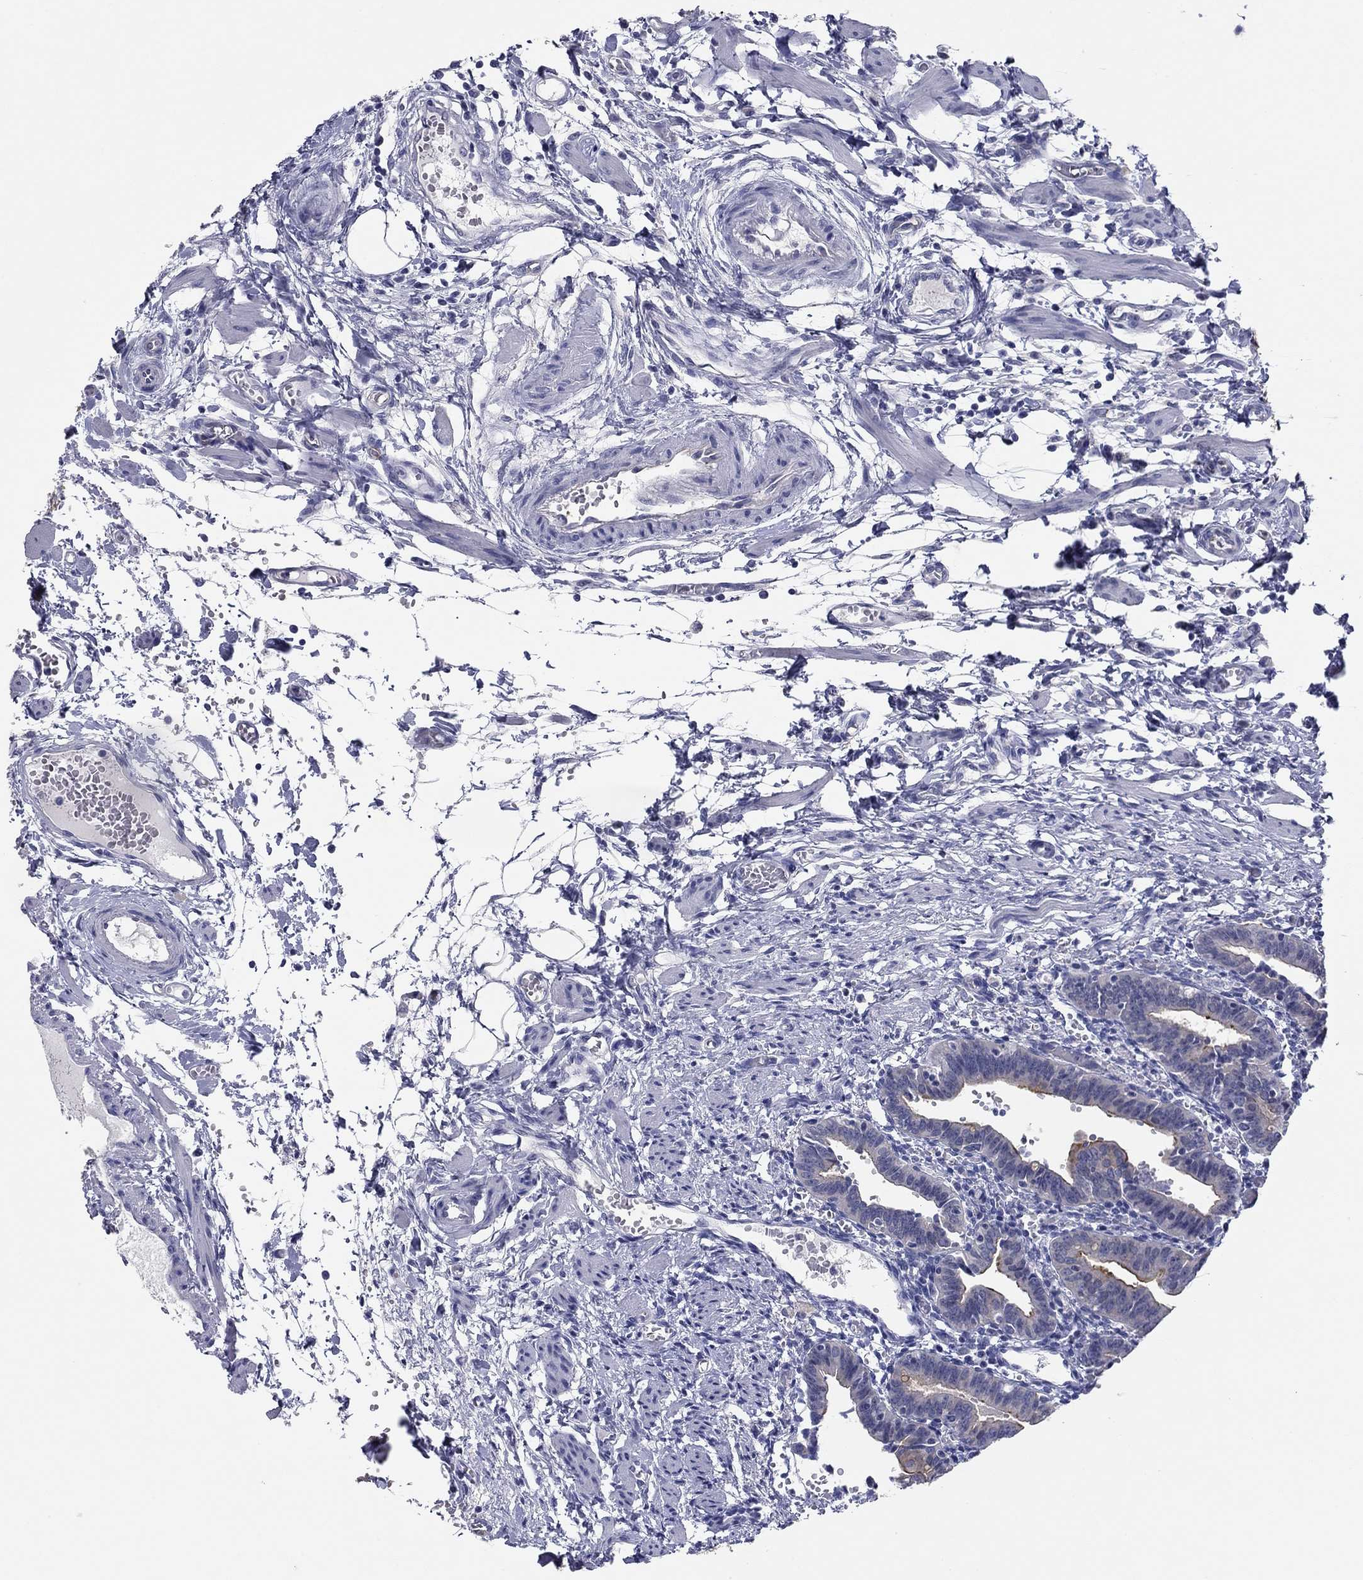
{"staining": {"intensity": "strong", "quantity": "<25%", "location": "cytoplasmic/membranous"}, "tissue": "fallopian tube", "cell_type": "Glandular cells", "image_type": "normal", "snomed": [{"axis": "morphology", "description": "Normal tissue, NOS"}, {"axis": "morphology", "description": "Carcinoma, endometroid"}, {"axis": "topography", "description": "Fallopian tube"}, {"axis": "topography", "description": "Ovary"}], "caption": "Strong cytoplasmic/membranous protein positivity is appreciated in approximately <25% of glandular cells in fallopian tube. Ihc stains the protein in brown and the nuclei are stained blue.", "gene": "PLS1", "patient": {"sex": "female", "age": 42}}